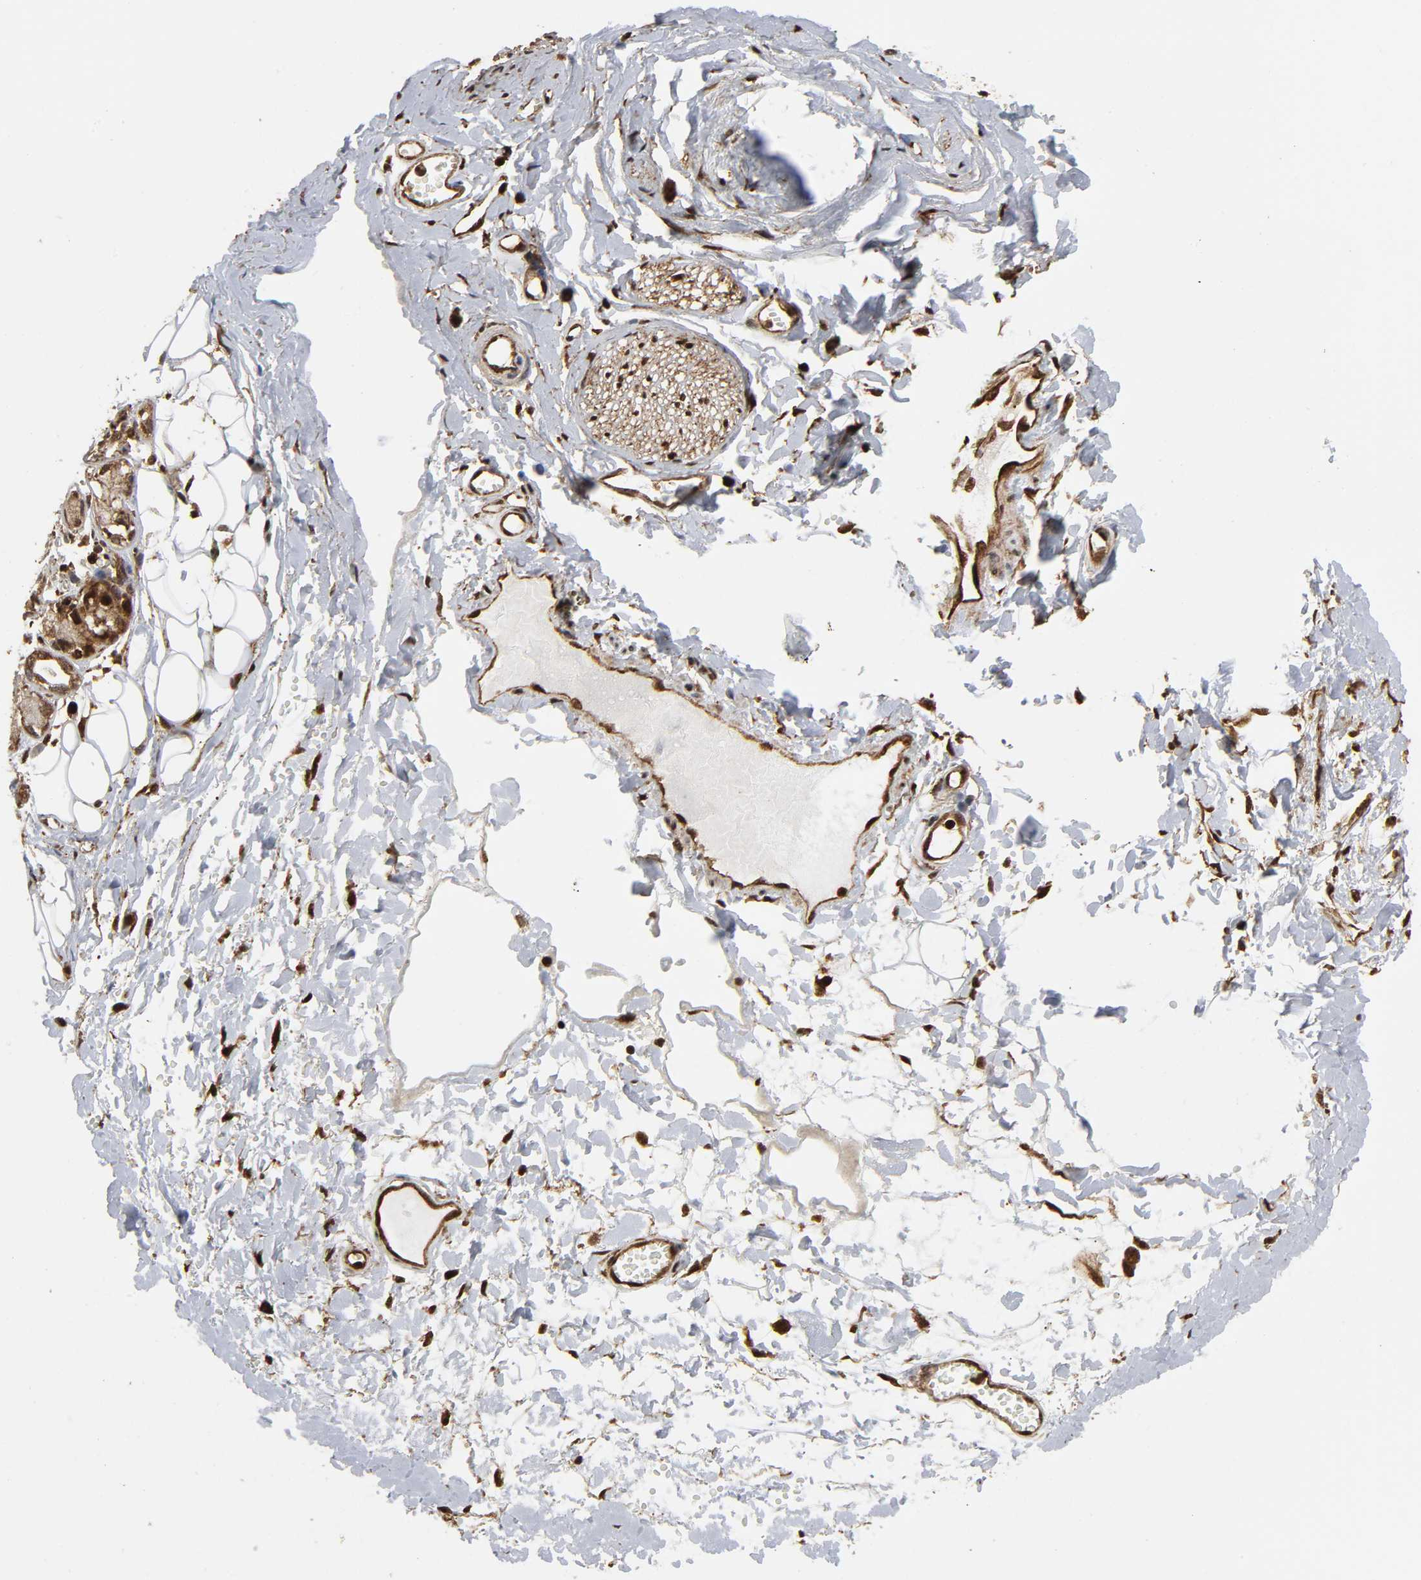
{"staining": {"intensity": "strong", "quantity": ">75%", "location": "cytoplasmic/membranous,nuclear"}, "tissue": "adipose tissue", "cell_type": "Adipocytes", "image_type": "normal", "snomed": [{"axis": "morphology", "description": "Normal tissue, NOS"}, {"axis": "morphology", "description": "Inflammation, NOS"}, {"axis": "topography", "description": "Salivary gland"}, {"axis": "topography", "description": "Peripheral nerve tissue"}], "caption": "DAB (3,3'-diaminobenzidine) immunohistochemical staining of normal human adipose tissue shows strong cytoplasmic/membranous,nuclear protein expression in approximately >75% of adipocytes.", "gene": "MAPK1", "patient": {"sex": "female", "age": 75}}